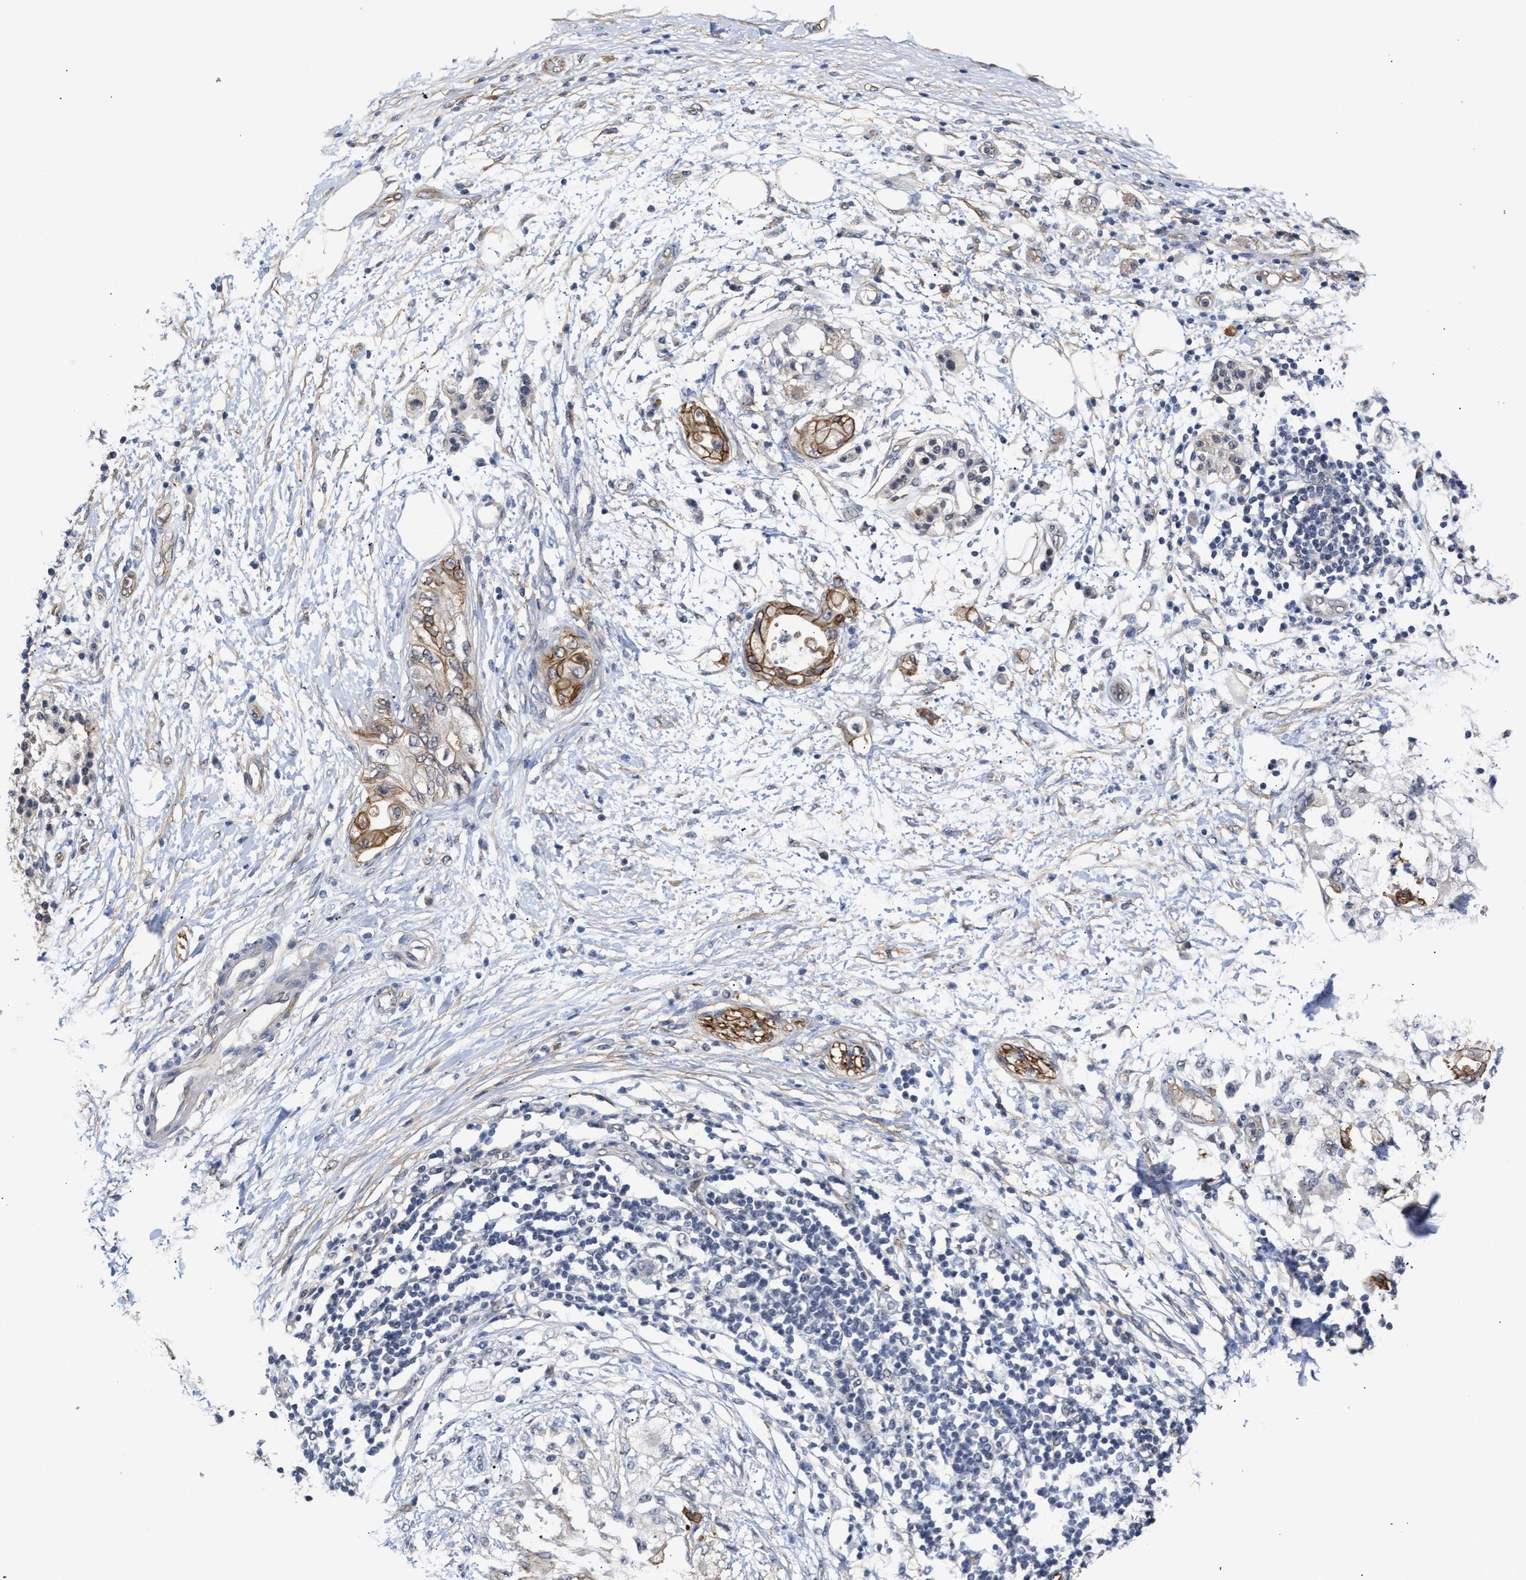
{"staining": {"intensity": "negative", "quantity": "none", "location": "none"}, "tissue": "adipose tissue", "cell_type": "Adipocytes", "image_type": "normal", "snomed": [{"axis": "morphology", "description": "Normal tissue, NOS"}, {"axis": "morphology", "description": "Adenocarcinoma, NOS"}, {"axis": "topography", "description": "Duodenum"}, {"axis": "topography", "description": "Peripheral nerve tissue"}], "caption": "Normal adipose tissue was stained to show a protein in brown. There is no significant expression in adipocytes.", "gene": "AHNAK2", "patient": {"sex": "female", "age": 60}}